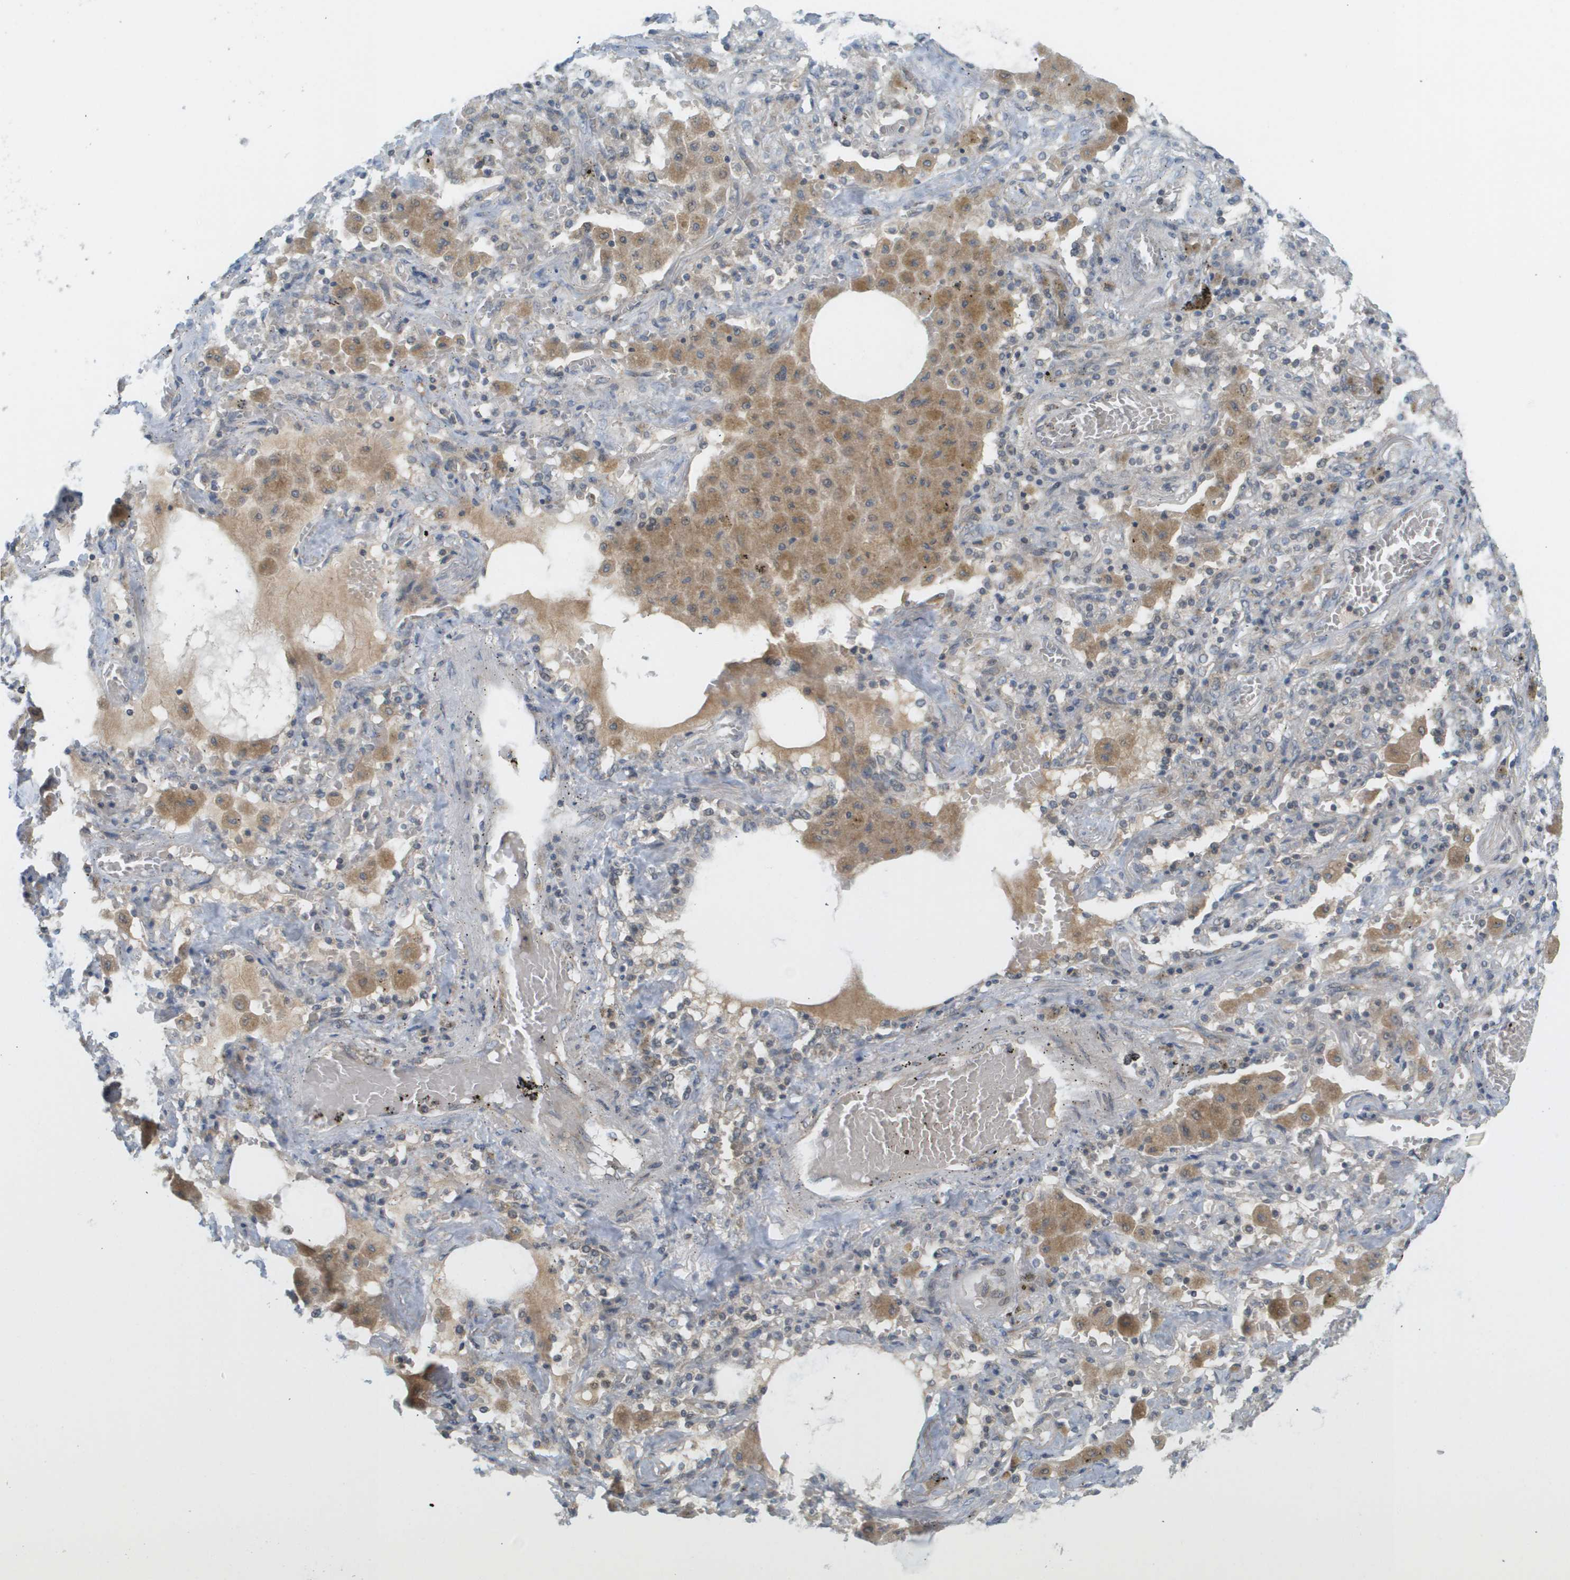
{"staining": {"intensity": "negative", "quantity": "none", "location": "none"}, "tissue": "lung cancer", "cell_type": "Tumor cells", "image_type": "cancer", "snomed": [{"axis": "morphology", "description": "Squamous cell carcinoma, NOS"}, {"axis": "topography", "description": "Lung"}], "caption": "Immunohistochemical staining of human lung squamous cell carcinoma exhibits no significant staining in tumor cells. (Stains: DAB immunohistochemistry (IHC) with hematoxylin counter stain, Microscopy: brightfield microscopy at high magnification).", "gene": "PROC", "patient": {"sex": "female", "age": 47}}